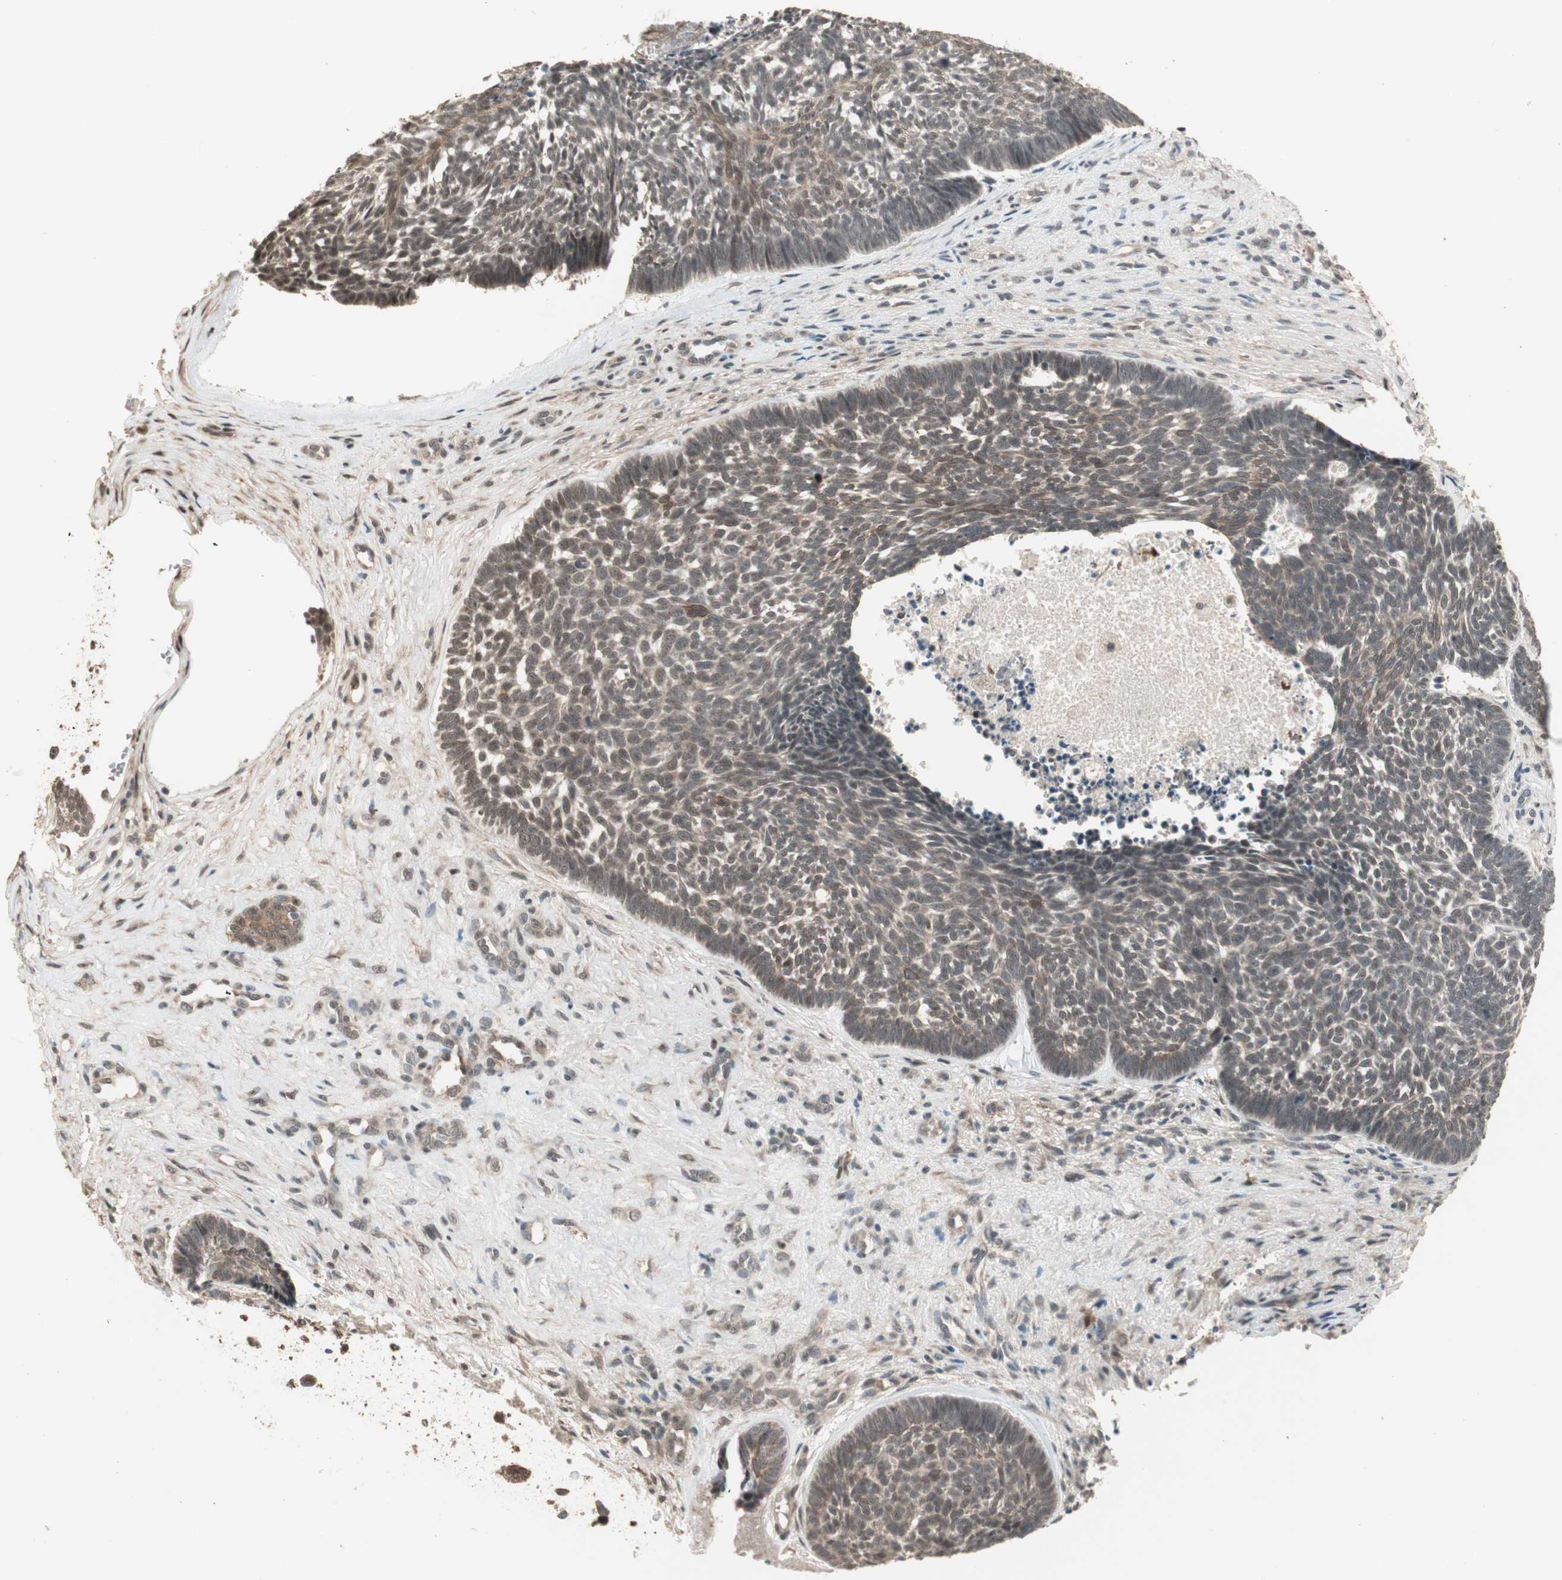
{"staining": {"intensity": "weak", "quantity": "25%-75%", "location": "cytoplasmic/membranous,nuclear"}, "tissue": "skin cancer", "cell_type": "Tumor cells", "image_type": "cancer", "snomed": [{"axis": "morphology", "description": "Basal cell carcinoma"}, {"axis": "topography", "description": "Skin"}], "caption": "Immunohistochemical staining of human skin basal cell carcinoma demonstrates weak cytoplasmic/membranous and nuclear protein positivity in approximately 25%-75% of tumor cells.", "gene": "ZSCAN31", "patient": {"sex": "male", "age": 84}}